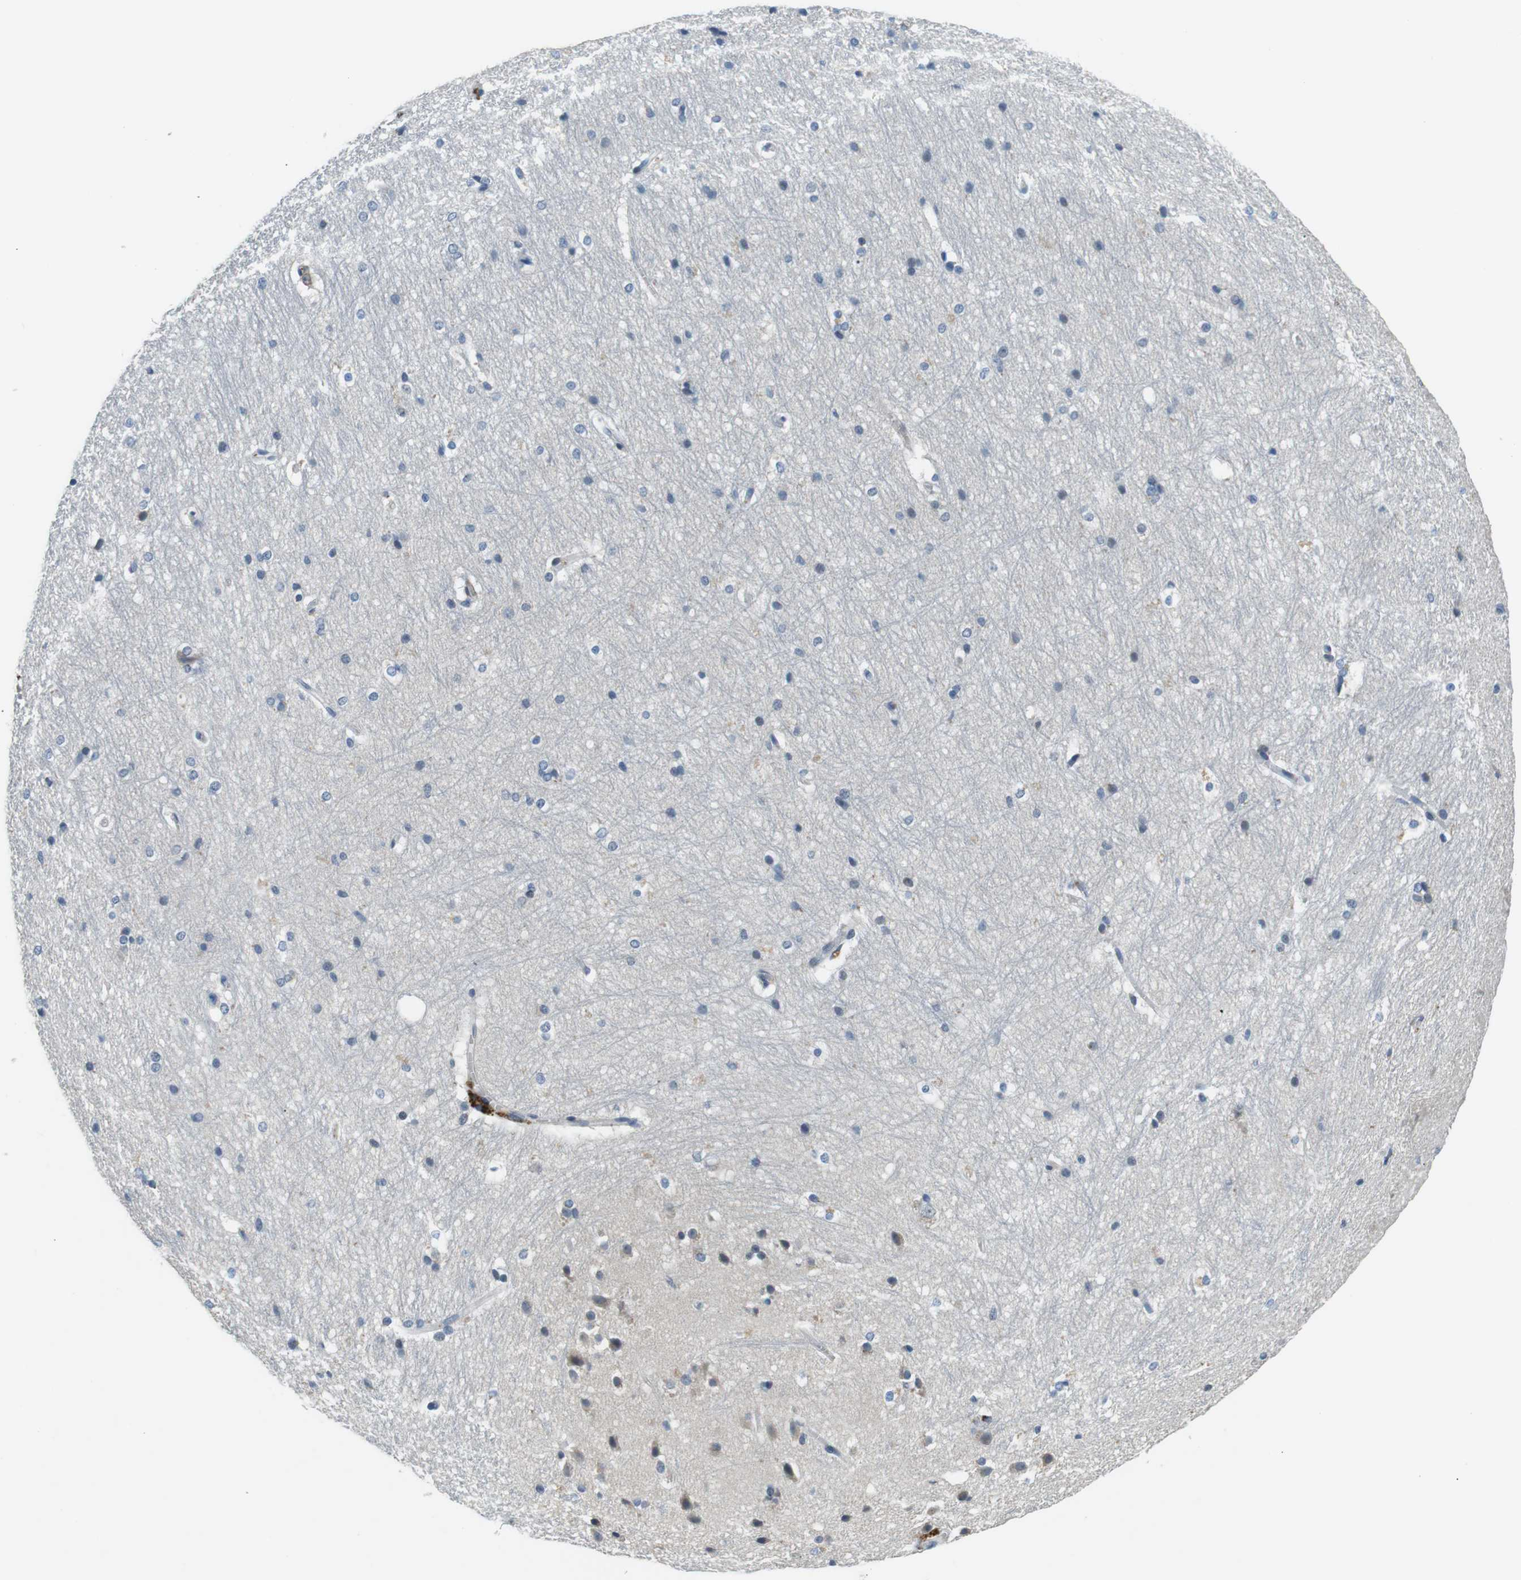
{"staining": {"intensity": "negative", "quantity": "none", "location": "none"}, "tissue": "hippocampus", "cell_type": "Glial cells", "image_type": "normal", "snomed": [{"axis": "morphology", "description": "Normal tissue, NOS"}, {"axis": "topography", "description": "Hippocampus"}], "caption": "Hippocampus stained for a protein using immunohistochemistry exhibits no positivity glial cells.", "gene": "WSCD1", "patient": {"sex": "female", "age": 19}}